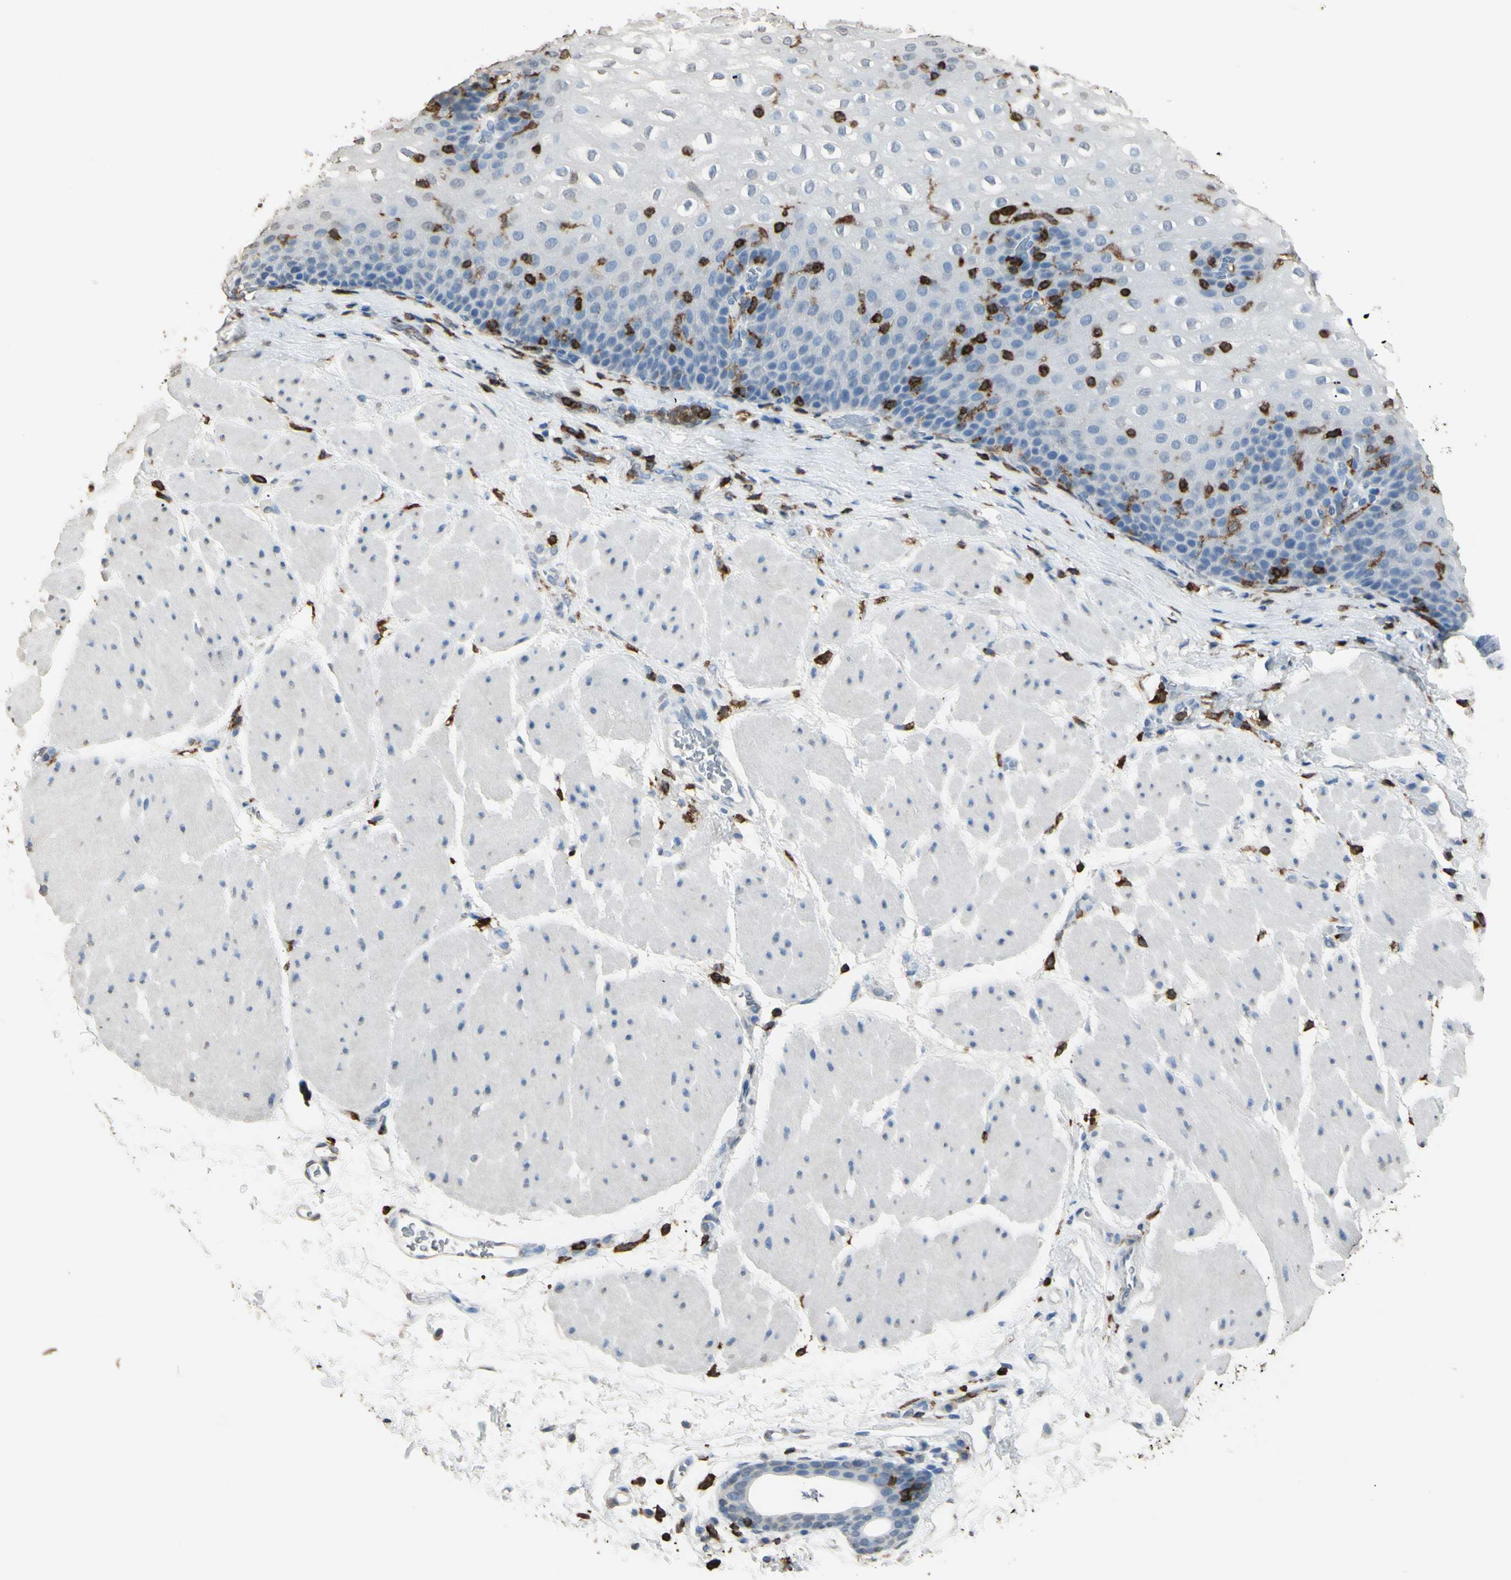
{"staining": {"intensity": "negative", "quantity": "none", "location": "none"}, "tissue": "esophagus", "cell_type": "Squamous epithelial cells", "image_type": "normal", "snomed": [{"axis": "morphology", "description": "Normal tissue, NOS"}, {"axis": "topography", "description": "Esophagus"}], "caption": "Esophagus was stained to show a protein in brown. There is no significant expression in squamous epithelial cells. Nuclei are stained in blue.", "gene": "PSTPIP1", "patient": {"sex": "male", "age": 48}}